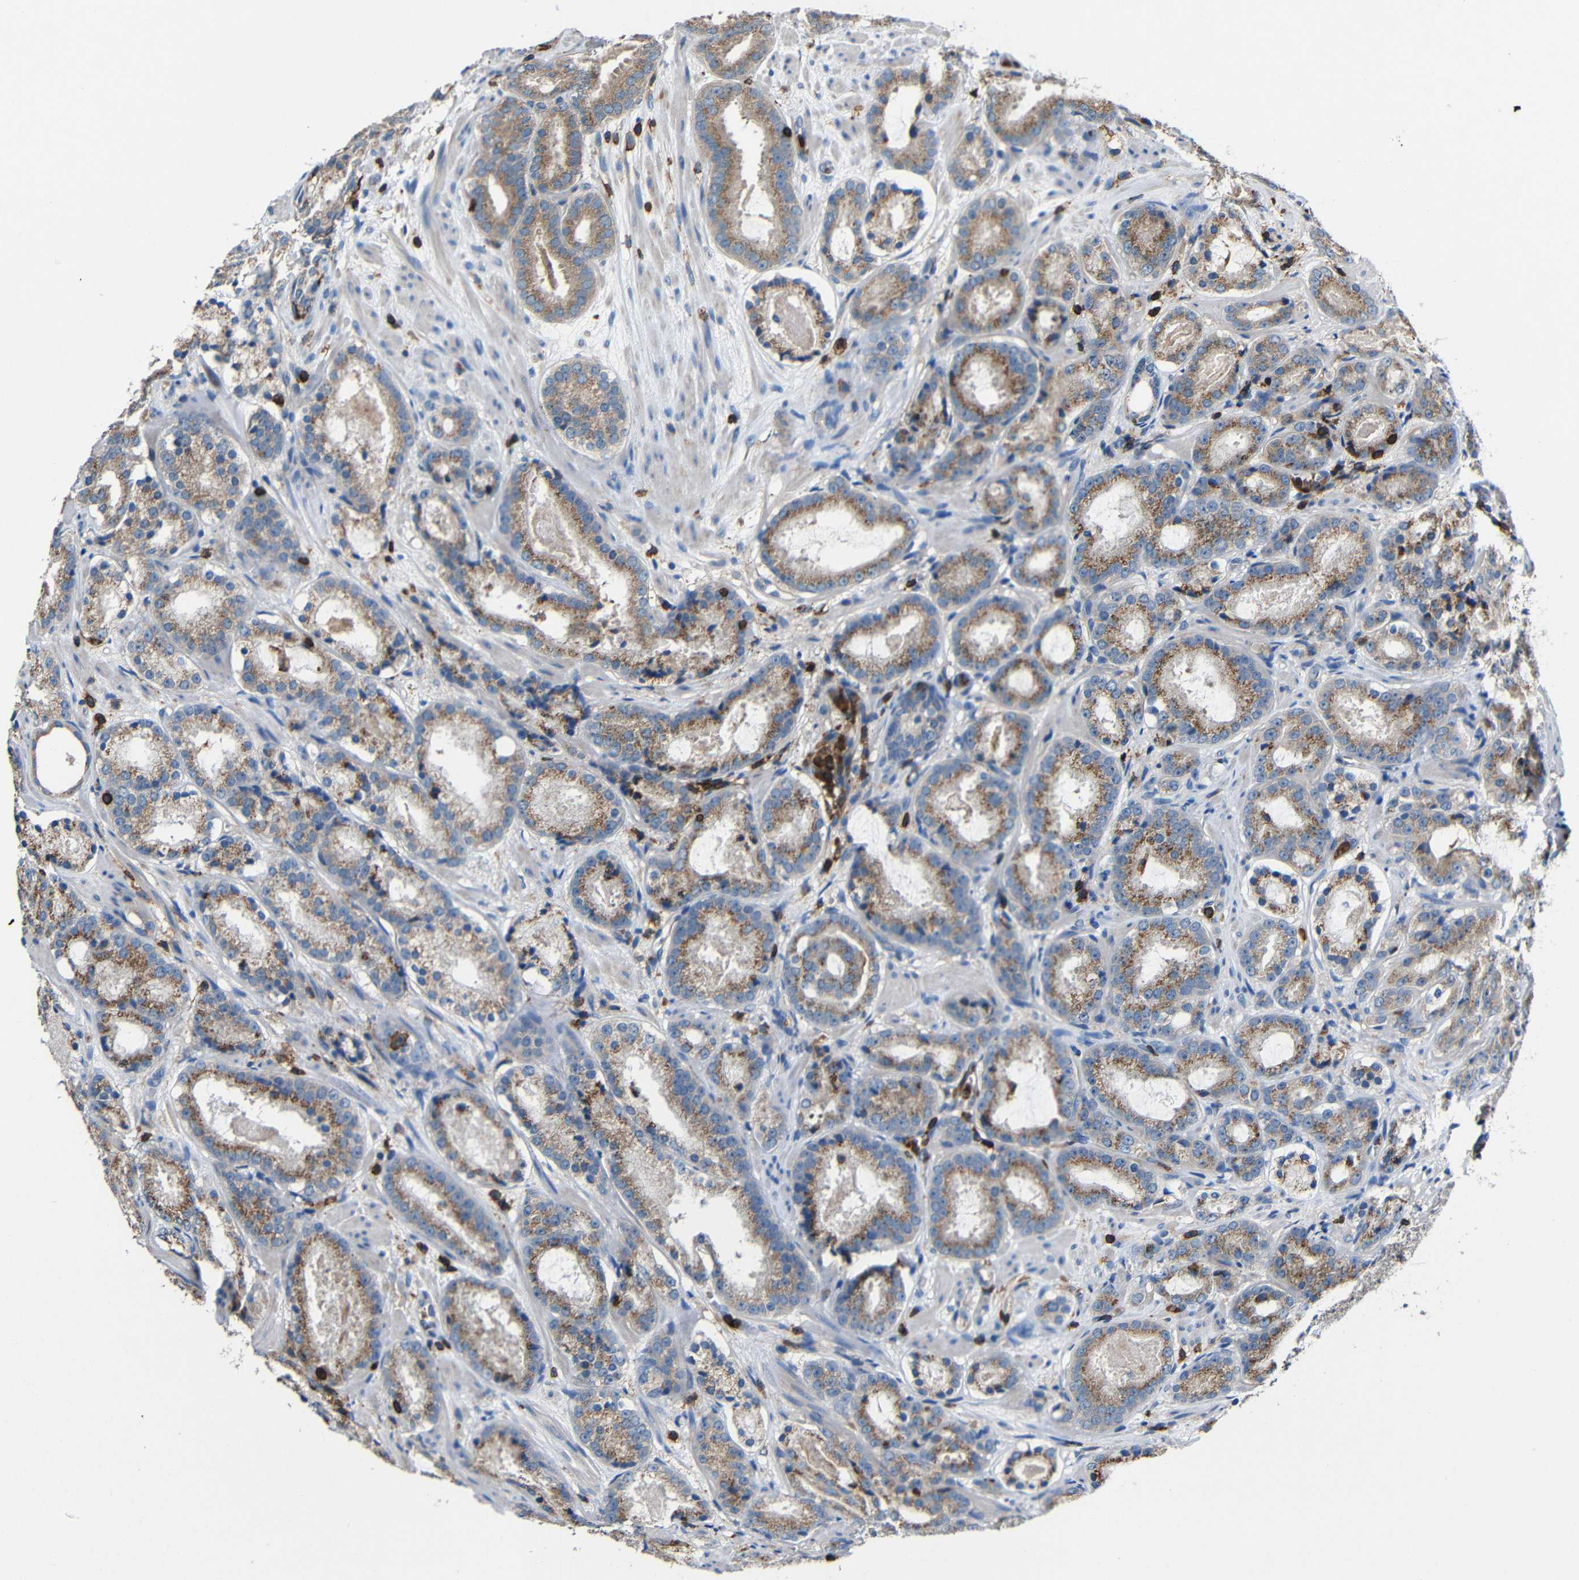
{"staining": {"intensity": "moderate", "quantity": ">75%", "location": "cytoplasmic/membranous"}, "tissue": "prostate cancer", "cell_type": "Tumor cells", "image_type": "cancer", "snomed": [{"axis": "morphology", "description": "Adenocarcinoma, Low grade"}, {"axis": "topography", "description": "Prostate"}], "caption": "Prostate cancer was stained to show a protein in brown. There is medium levels of moderate cytoplasmic/membranous staining in about >75% of tumor cells. Immunohistochemistry stains the protein in brown and the nuclei are stained blue.", "gene": "P2RY12", "patient": {"sex": "male", "age": 69}}